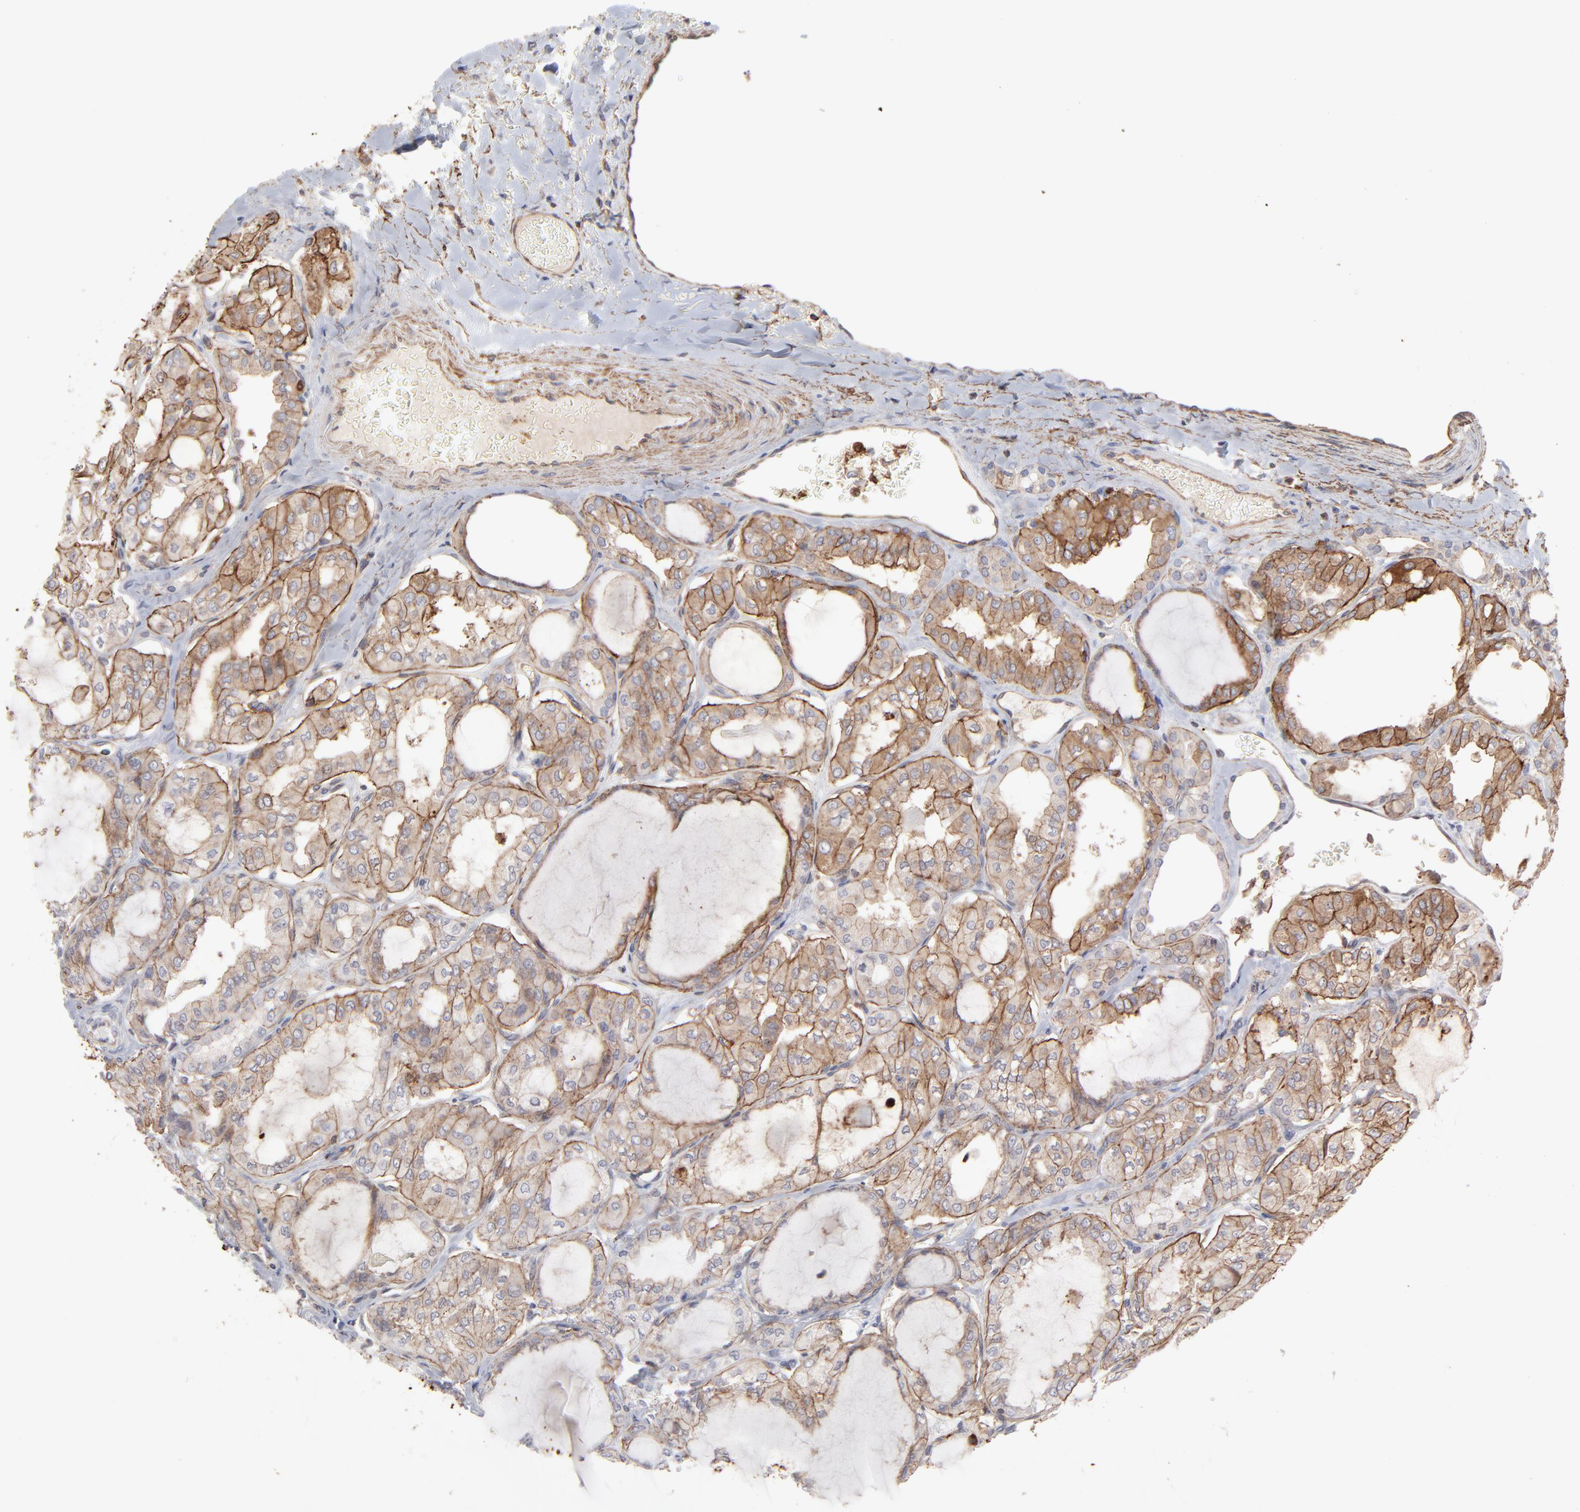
{"staining": {"intensity": "moderate", "quantity": ">75%", "location": "cytoplasmic/membranous"}, "tissue": "thyroid cancer", "cell_type": "Tumor cells", "image_type": "cancer", "snomed": [{"axis": "morphology", "description": "Papillary adenocarcinoma, NOS"}, {"axis": "topography", "description": "Thyroid gland"}], "caption": "Protein staining of thyroid papillary adenocarcinoma tissue exhibits moderate cytoplasmic/membranous staining in about >75% of tumor cells. The protein of interest is stained brown, and the nuclei are stained in blue (DAB IHC with brightfield microscopy, high magnification).", "gene": "PXN", "patient": {"sex": "male", "age": 20}}